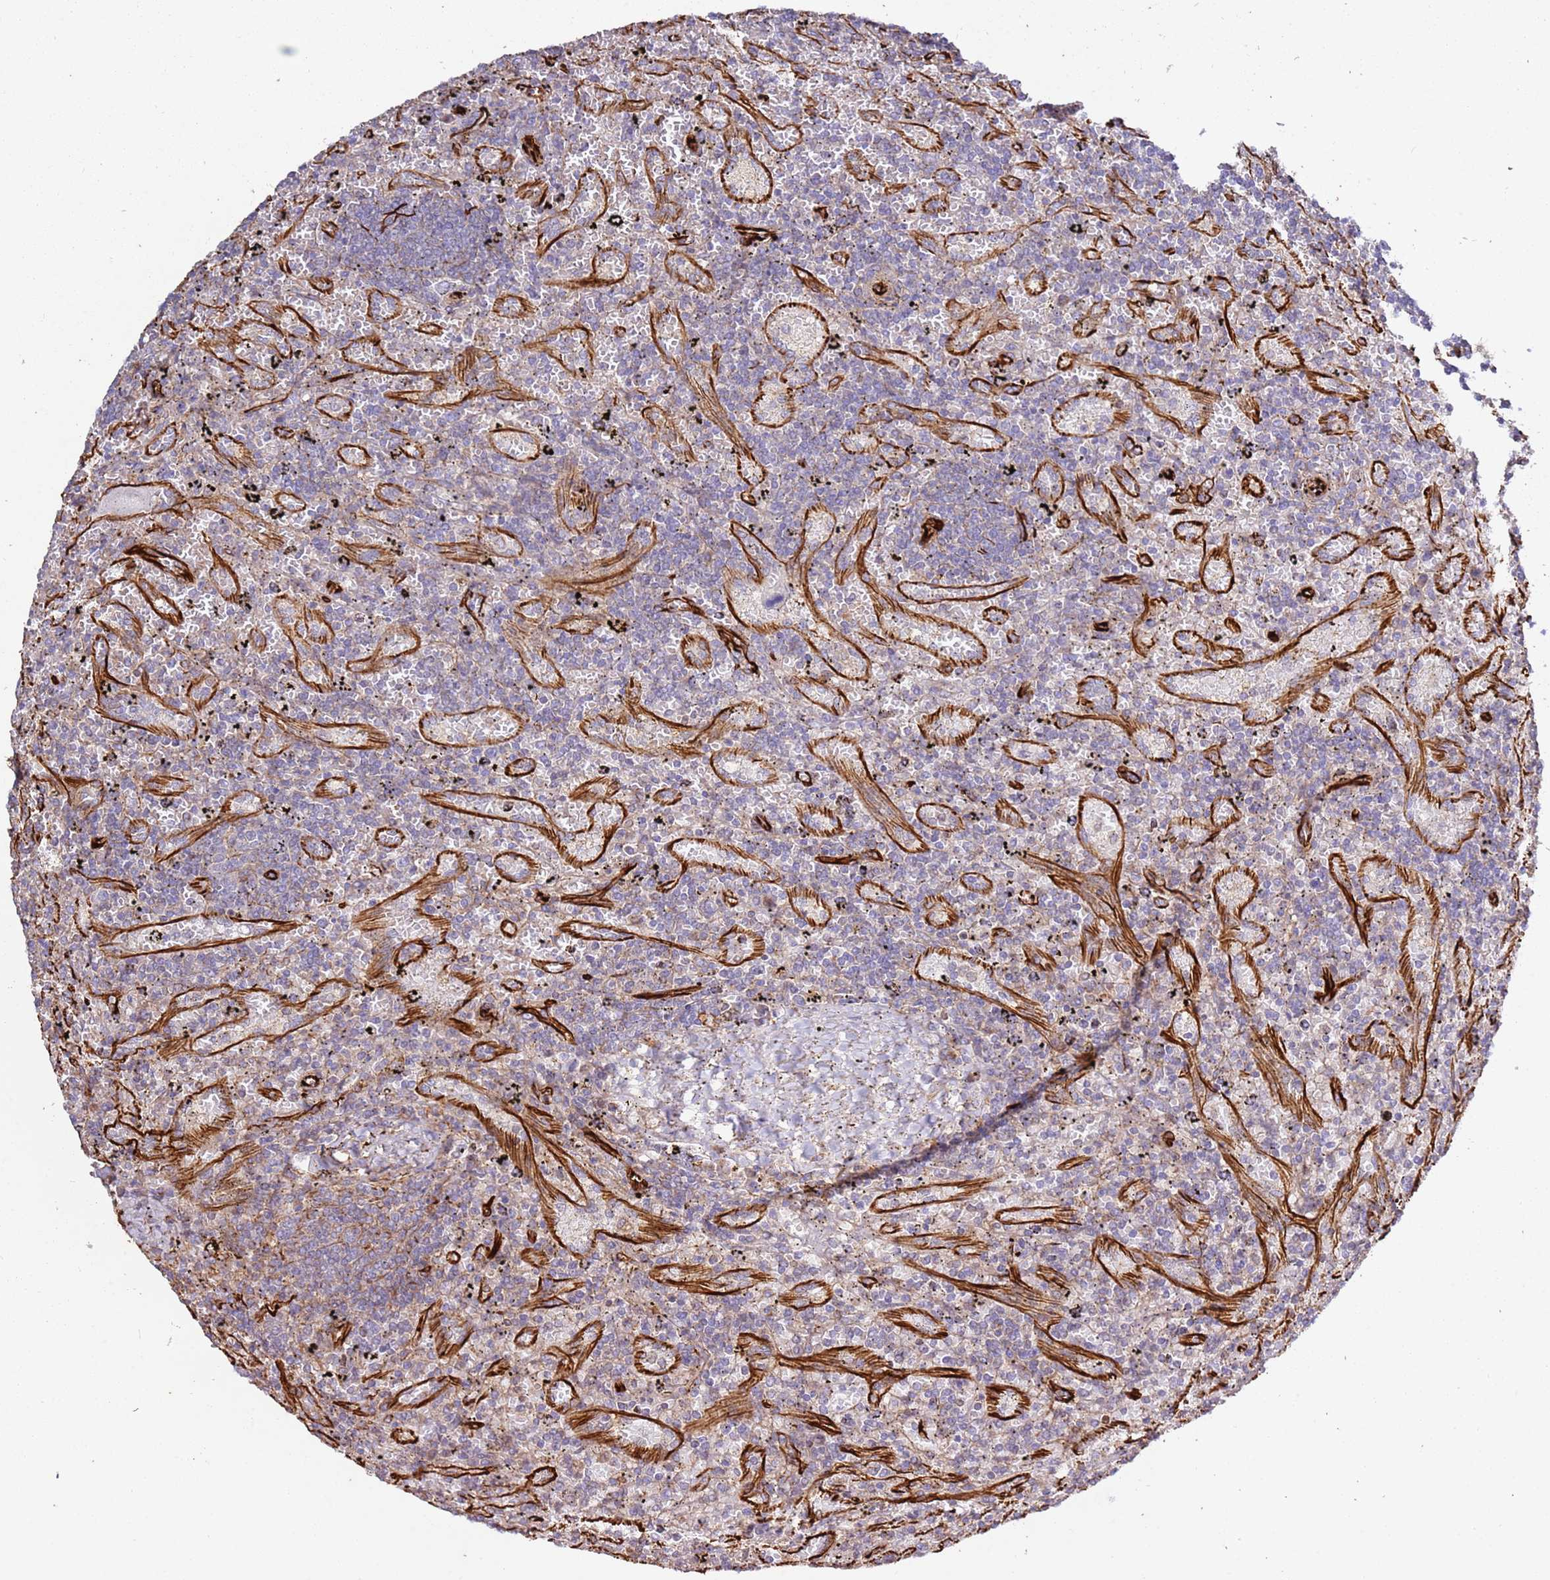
{"staining": {"intensity": "negative", "quantity": "none", "location": "none"}, "tissue": "lymphoma", "cell_type": "Tumor cells", "image_type": "cancer", "snomed": [{"axis": "morphology", "description": "Malignant lymphoma, non-Hodgkin's type, Low grade"}, {"axis": "topography", "description": "Spleen"}], "caption": "Lymphoma was stained to show a protein in brown. There is no significant positivity in tumor cells.", "gene": "MRGPRE", "patient": {"sex": "male", "age": 76}}